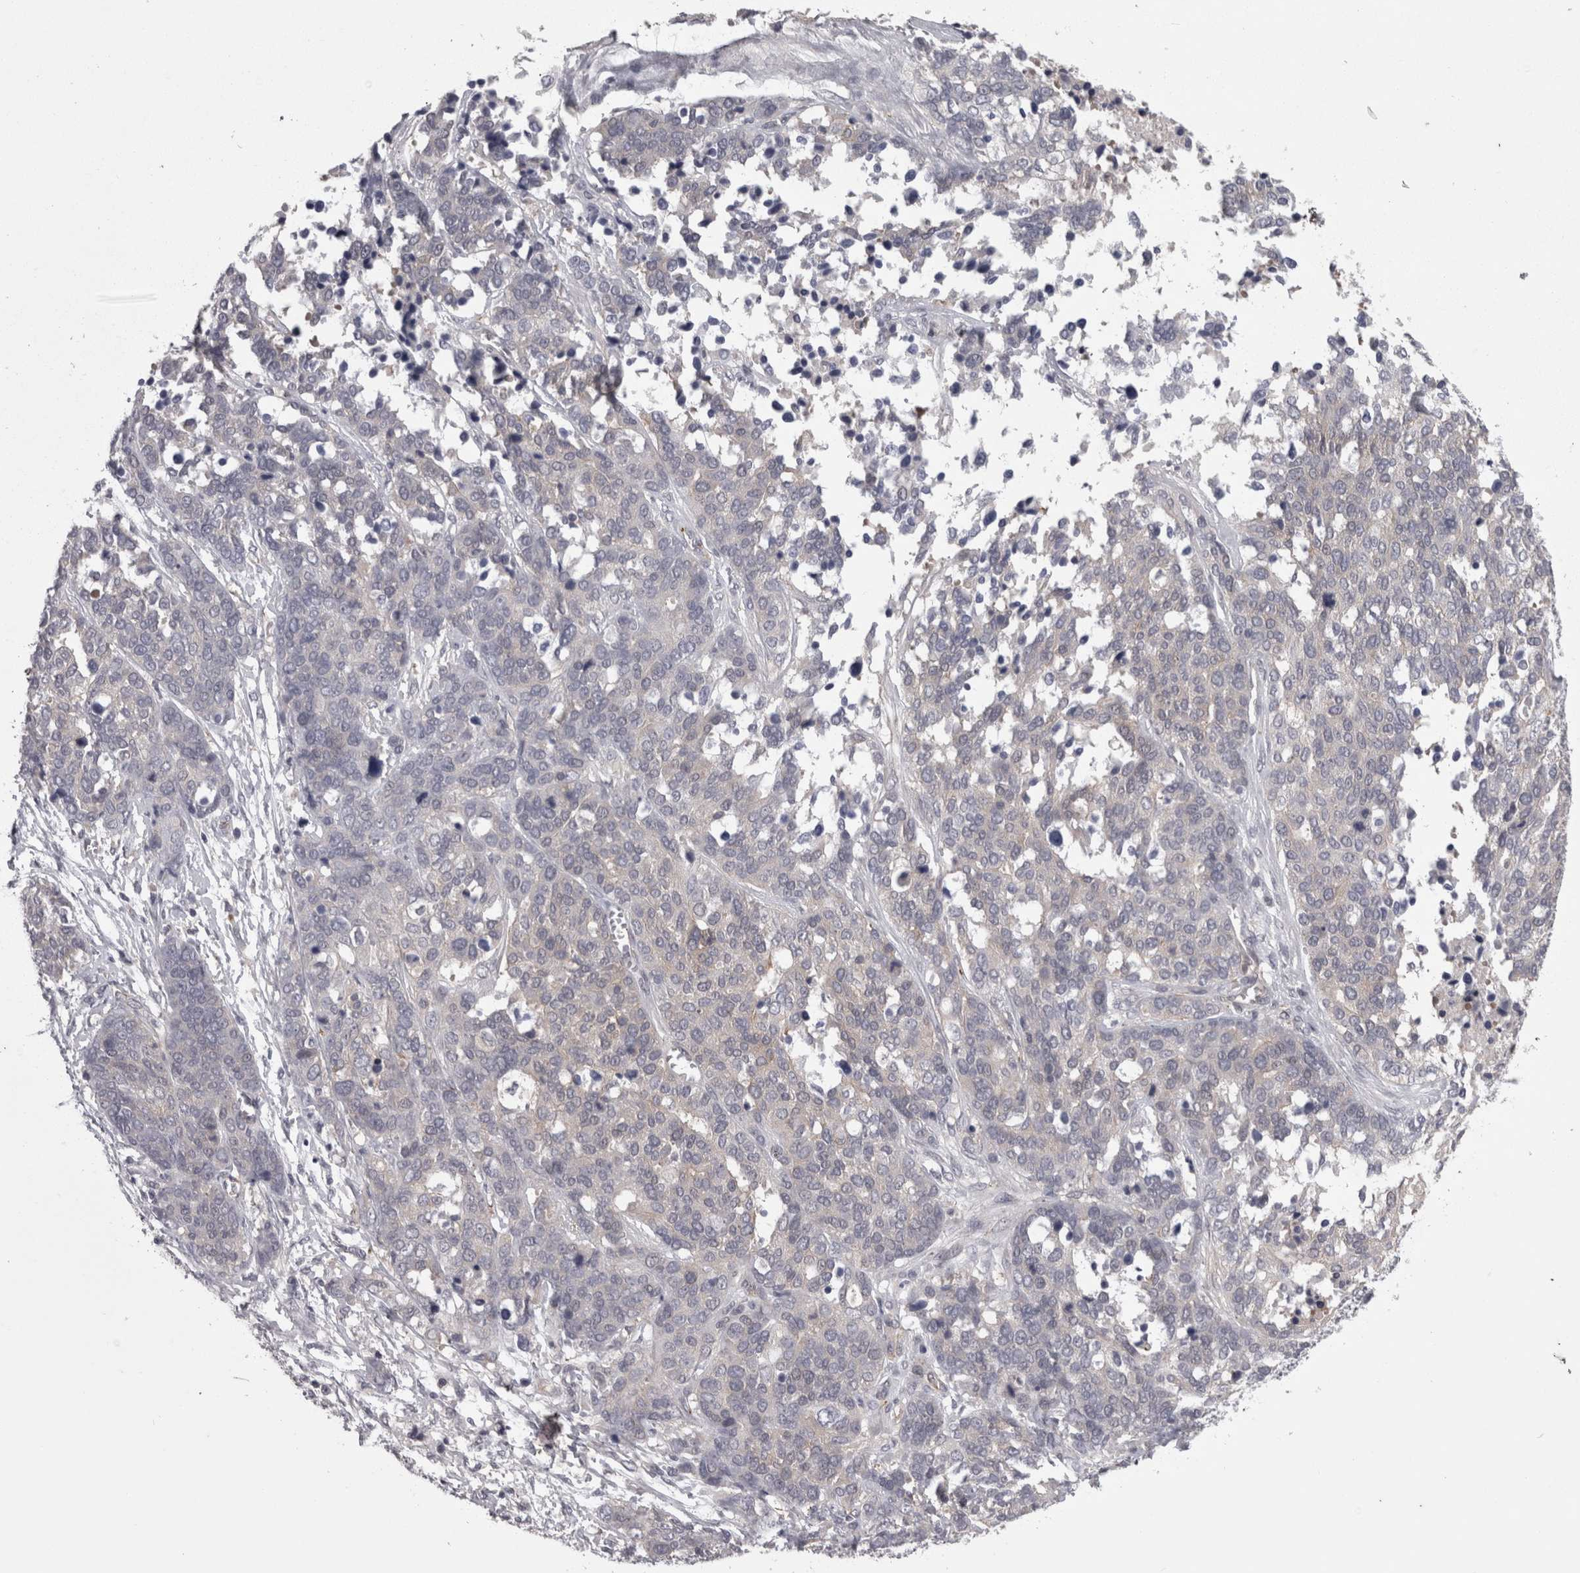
{"staining": {"intensity": "negative", "quantity": "none", "location": "none"}, "tissue": "ovarian cancer", "cell_type": "Tumor cells", "image_type": "cancer", "snomed": [{"axis": "morphology", "description": "Cystadenocarcinoma, serous, NOS"}, {"axis": "topography", "description": "Ovary"}], "caption": "Immunohistochemistry (IHC) of human ovarian cancer (serous cystadenocarcinoma) exhibits no positivity in tumor cells.", "gene": "LYZL6", "patient": {"sex": "female", "age": 44}}